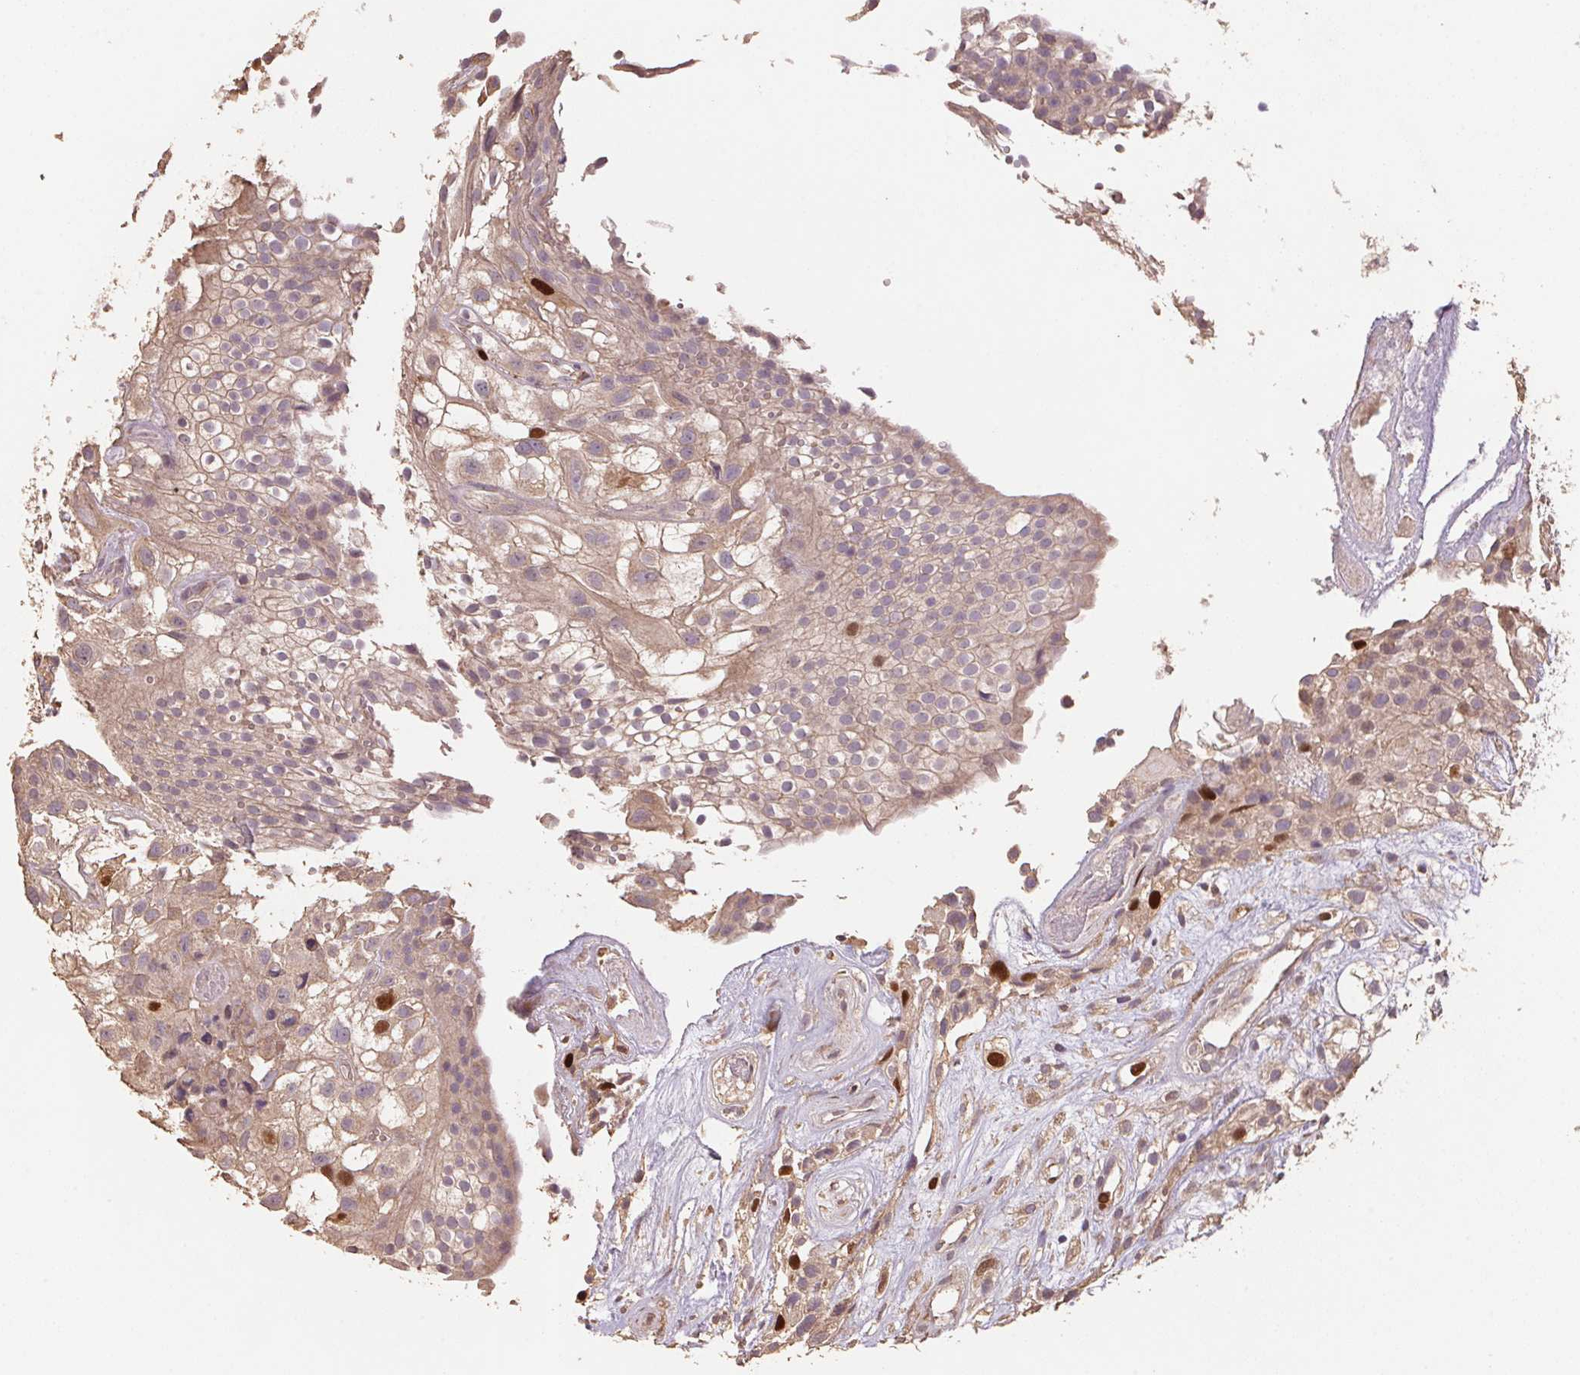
{"staining": {"intensity": "strong", "quantity": "<25%", "location": "nuclear"}, "tissue": "urothelial cancer", "cell_type": "Tumor cells", "image_type": "cancer", "snomed": [{"axis": "morphology", "description": "Urothelial carcinoma, High grade"}, {"axis": "topography", "description": "Urinary bladder"}], "caption": "Immunohistochemical staining of urothelial carcinoma (high-grade) displays strong nuclear protein staining in approximately <25% of tumor cells.", "gene": "CENPF", "patient": {"sex": "male", "age": 56}}